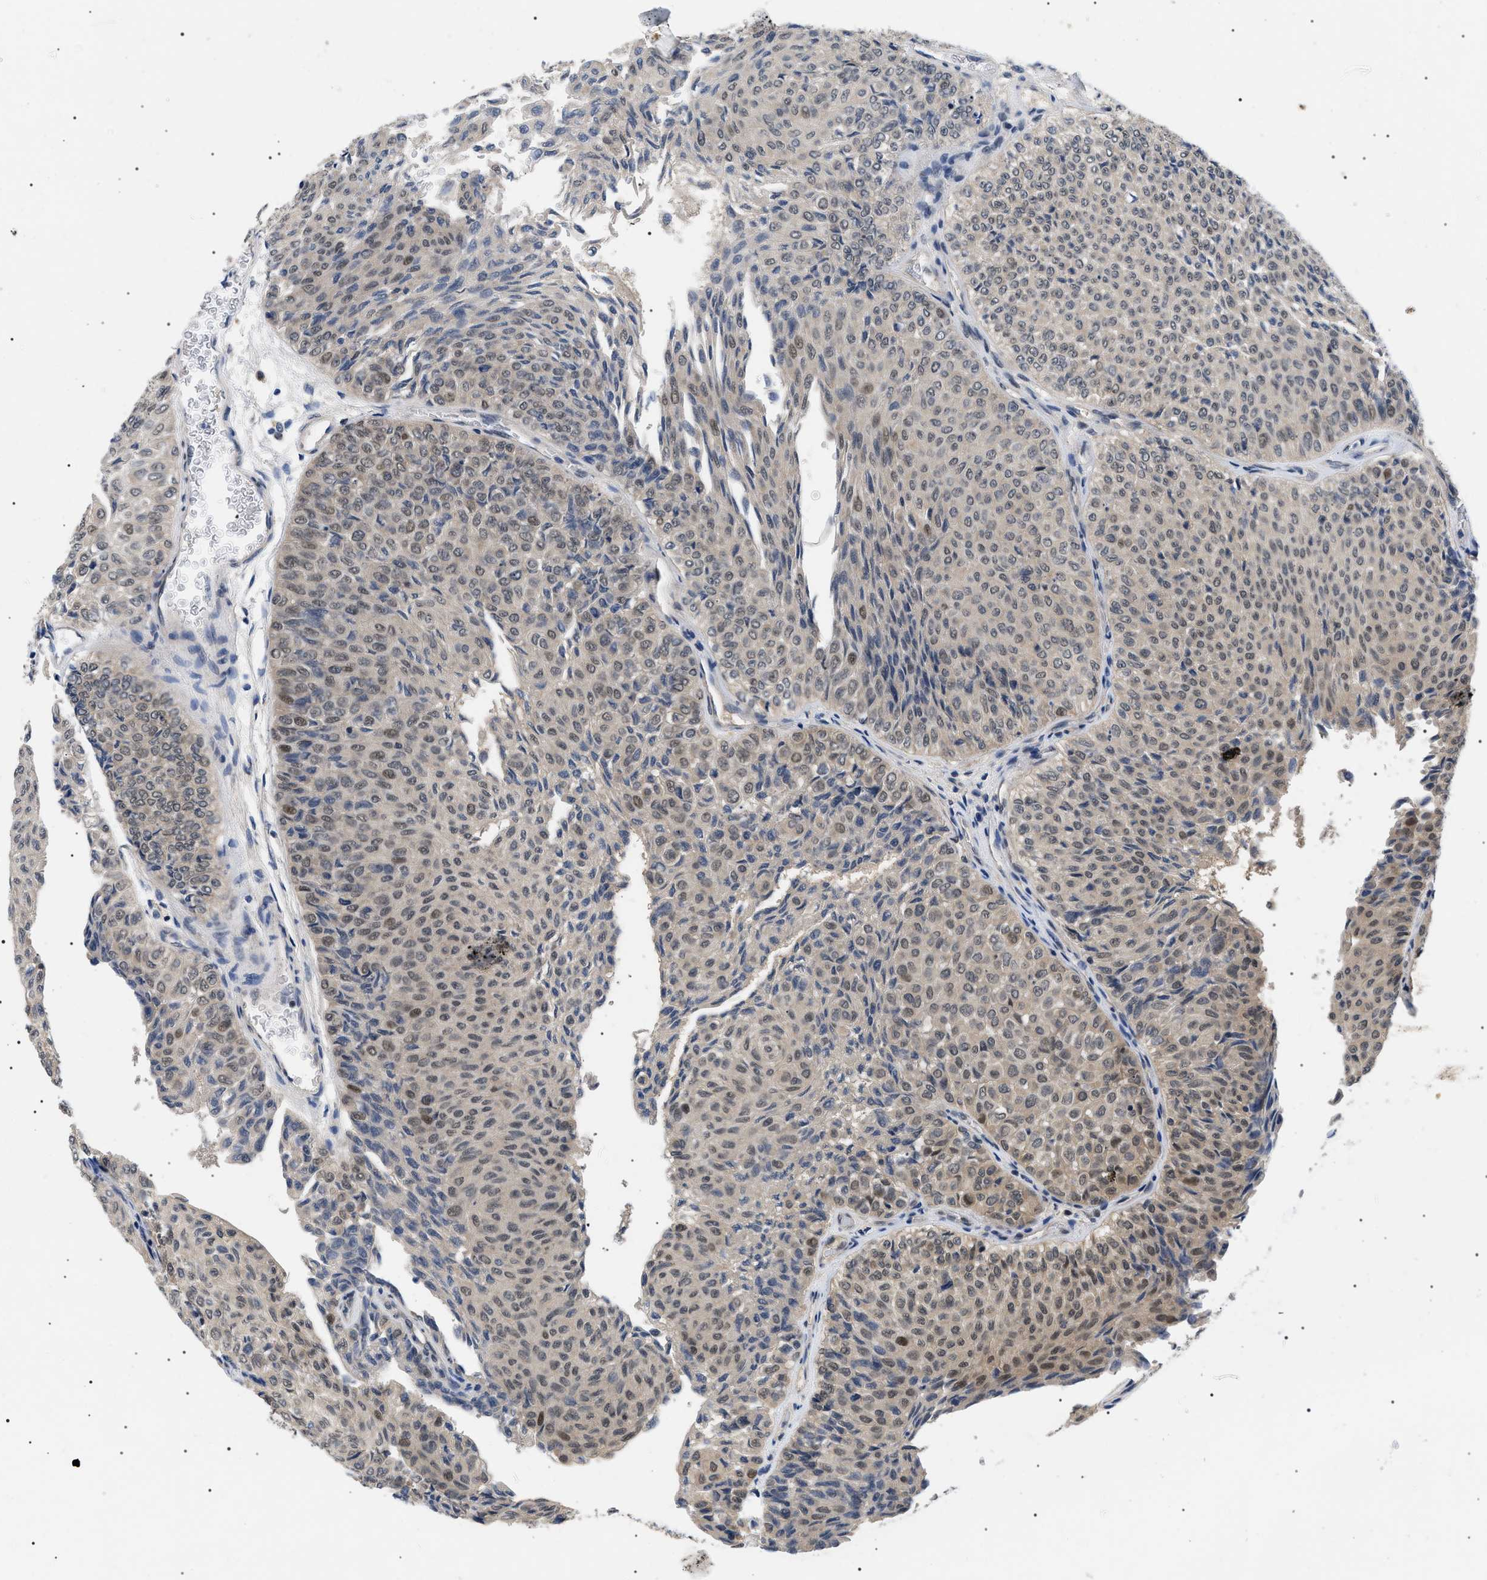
{"staining": {"intensity": "weak", "quantity": ">75%", "location": "cytoplasmic/membranous,nuclear"}, "tissue": "urothelial cancer", "cell_type": "Tumor cells", "image_type": "cancer", "snomed": [{"axis": "morphology", "description": "Urothelial carcinoma, Low grade"}, {"axis": "topography", "description": "Urinary bladder"}], "caption": "Brown immunohistochemical staining in human urothelial cancer reveals weak cytoplasmic/membranous and nuclear staining in about >75% of tumor cells.", "gene": "GARRE1", "patient": {"sex": "male", "age": 78}}